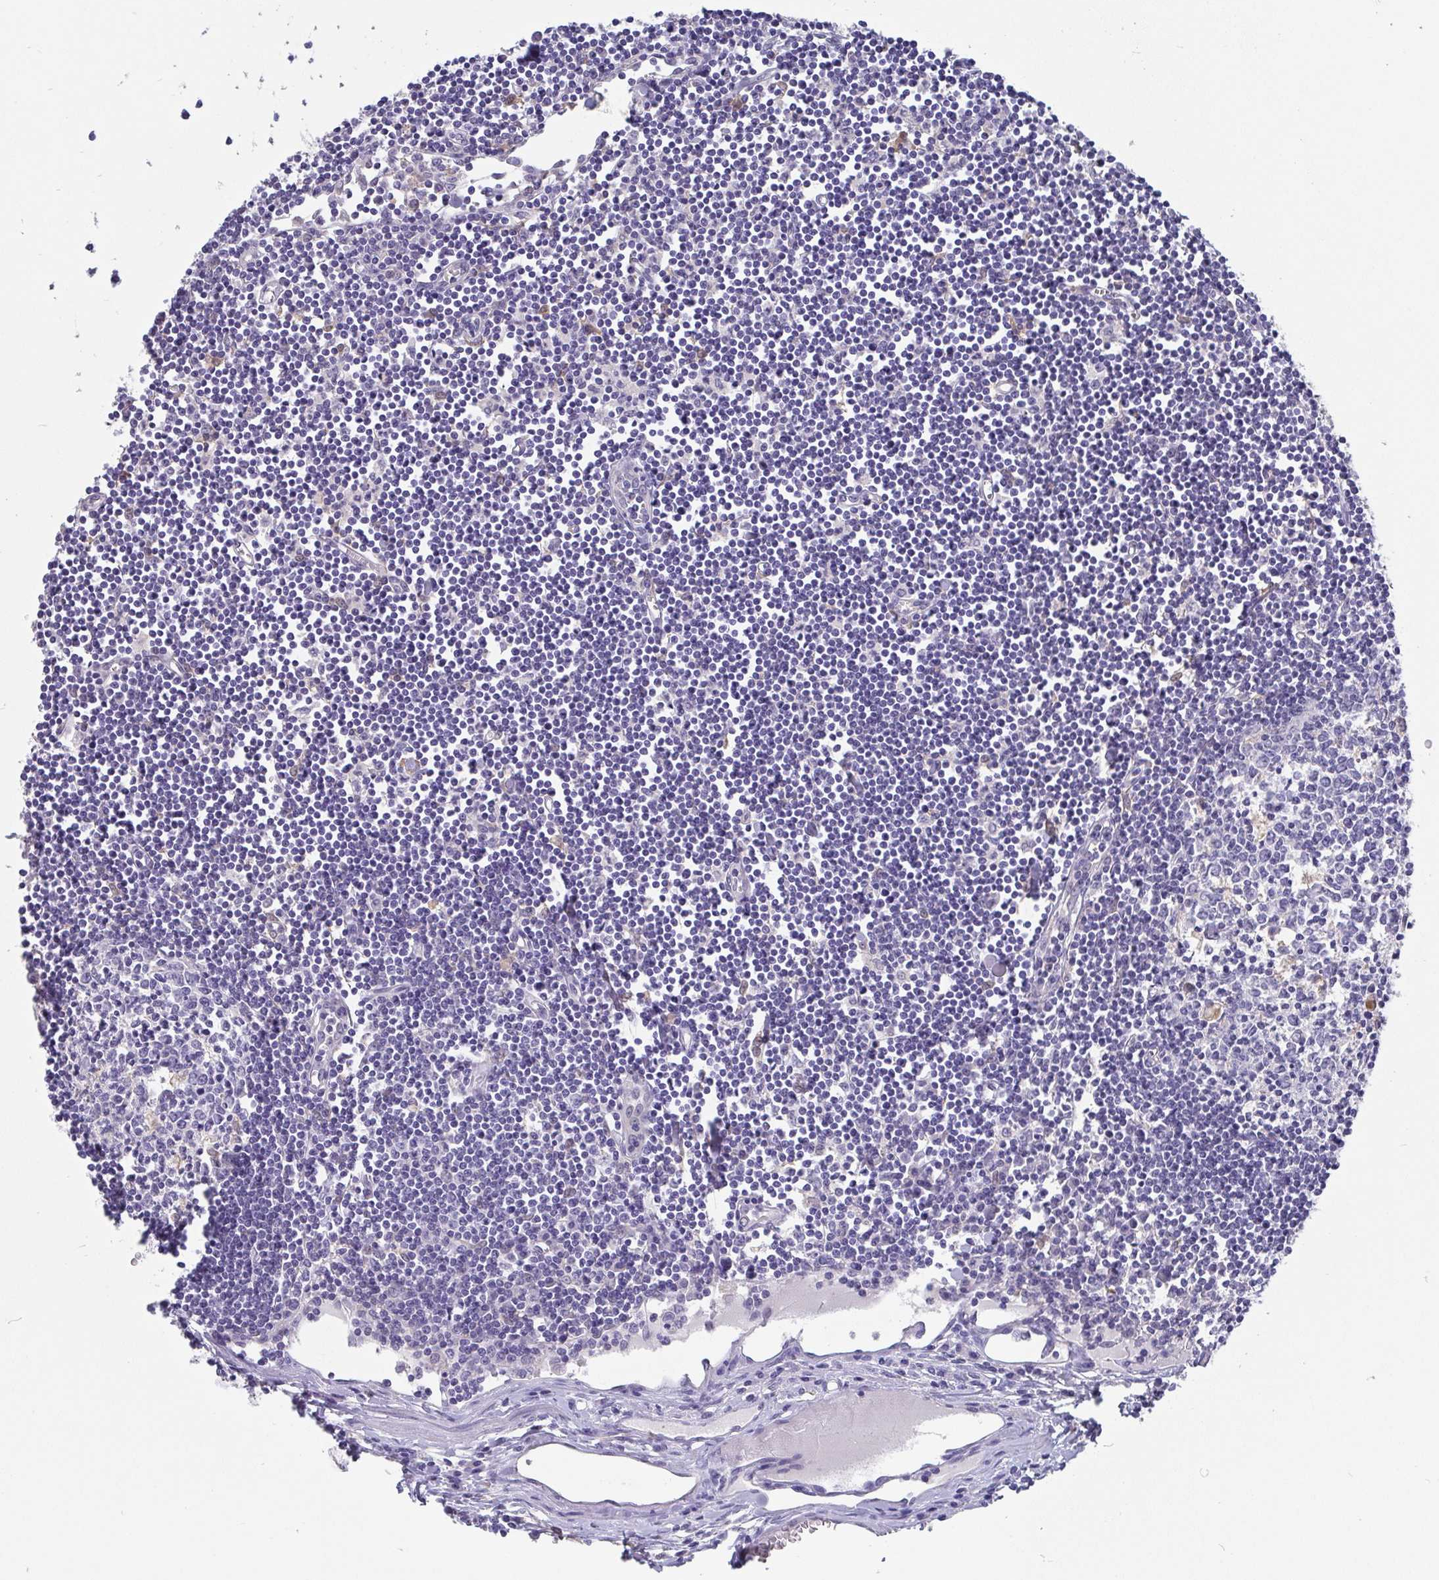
{"staining": {"intensity": "negative", "quantity": "none", "location": "none"}, "tissue": "lymph node", "cell_type": "Germinal center cells", "image_type": "normal", "snomed": [{"axis": "morphology", "description": "Normal tissue, NOS"}, {"axis": "topography", "description": "Lymph node"}], "caption": "Immunohistochemistry (IHC) photomicrograph of benign human lymph node stained for a protein (brown), which shows no positivity in germinal center cells.", "gene": "IDH1", "patient": {"sex": "female", "age": 65}}